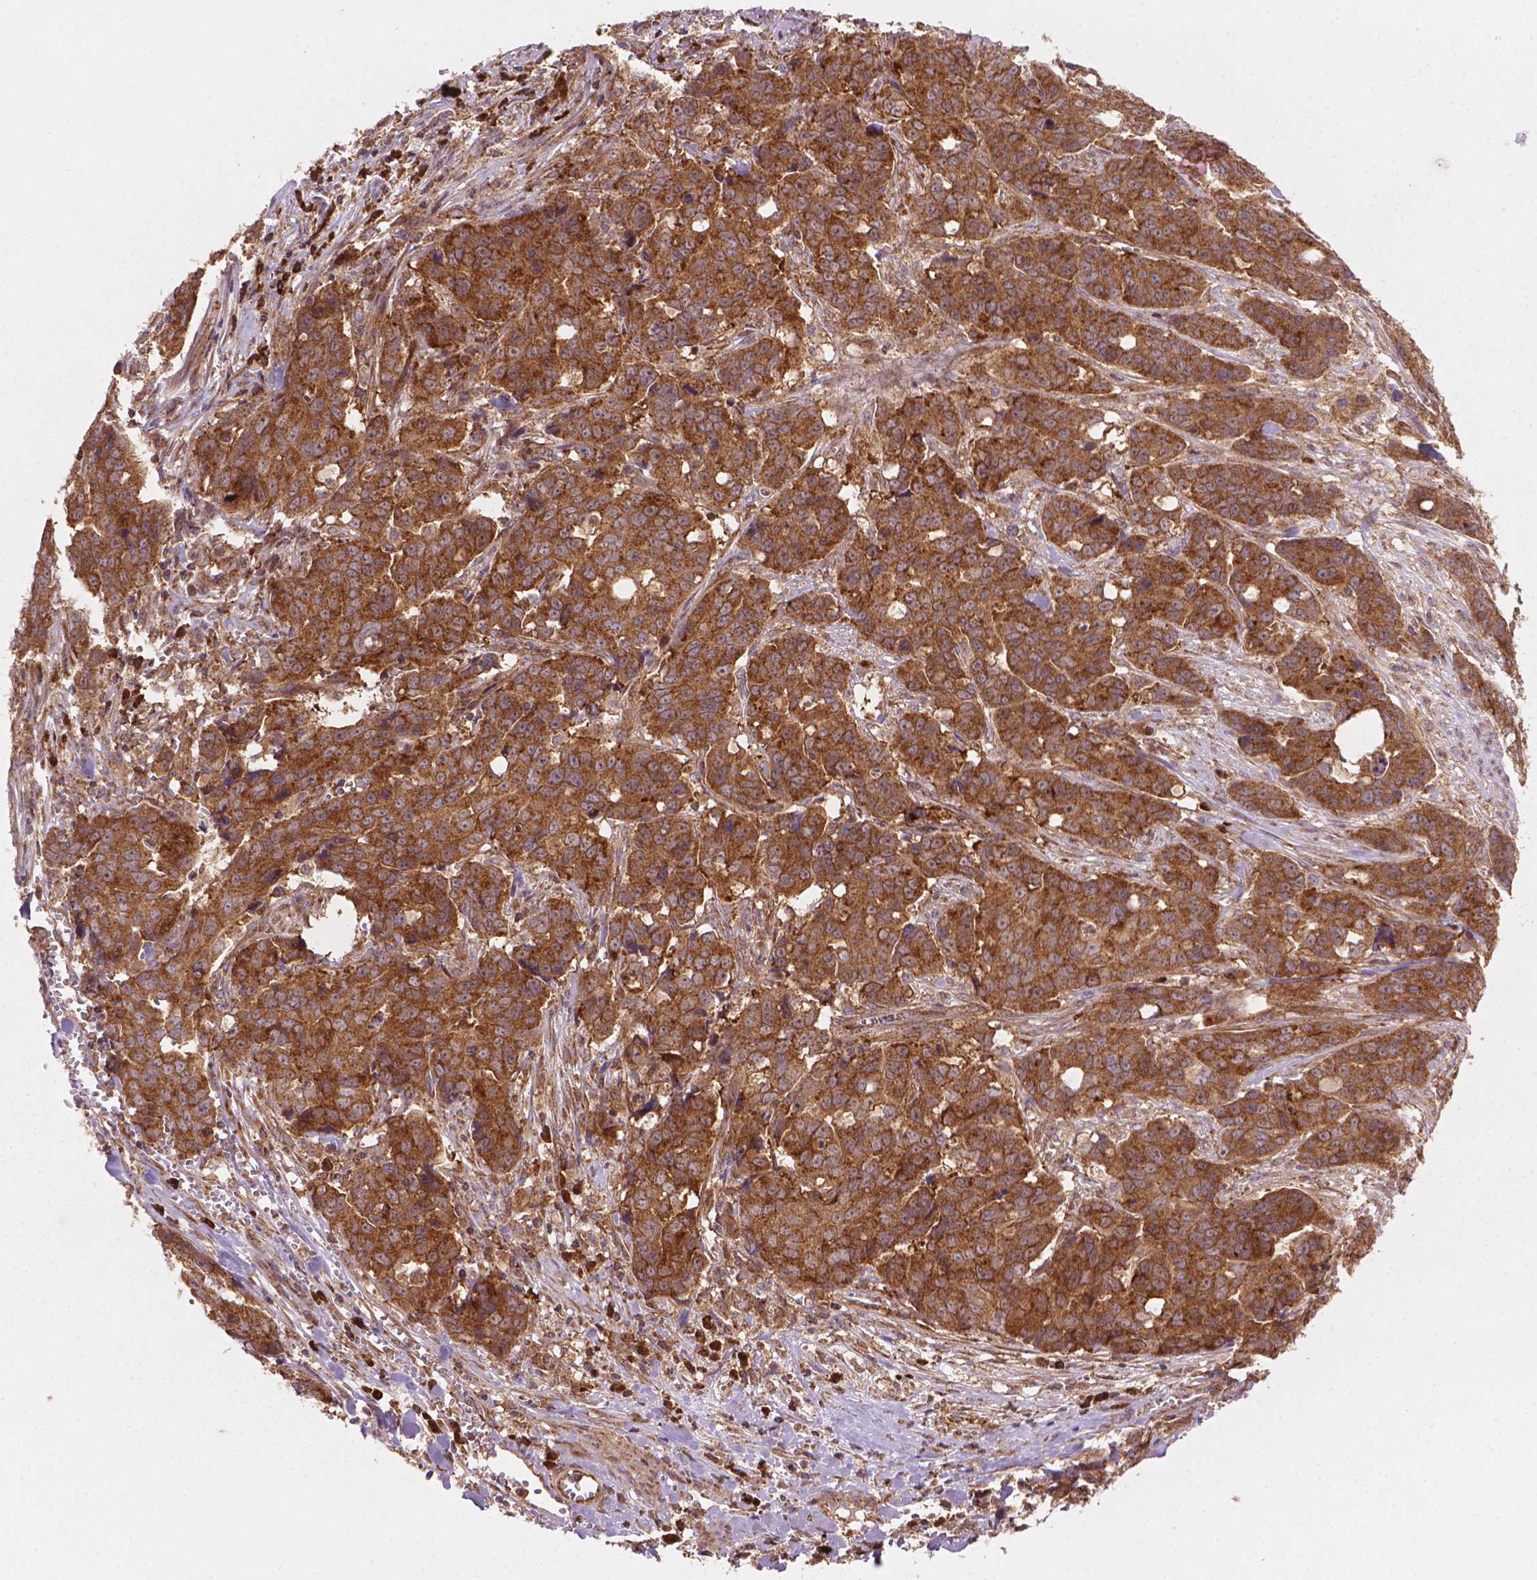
{"staining": {"intensity": "moderate", "quantity": ">75%", "location": "cytoplasmic/membranous"}, "tissue": "ovarian cancer", "cell_type": "Tumor cells", "image_type": "cancer", "snomed": [{"axis": "morphology", "description": "Carcinoma, endometroid"}, {"axis": "topography", "description": "Ovary"}], "caption": "Immunohistochemical staining of ovarian endometroid carcinoma reveals medium levels of moderate cytoplasmic/membranous staining in about >75% of tumor cells.", "gene": "VARS2", "patient": {"sex": "female", "age": 78}}